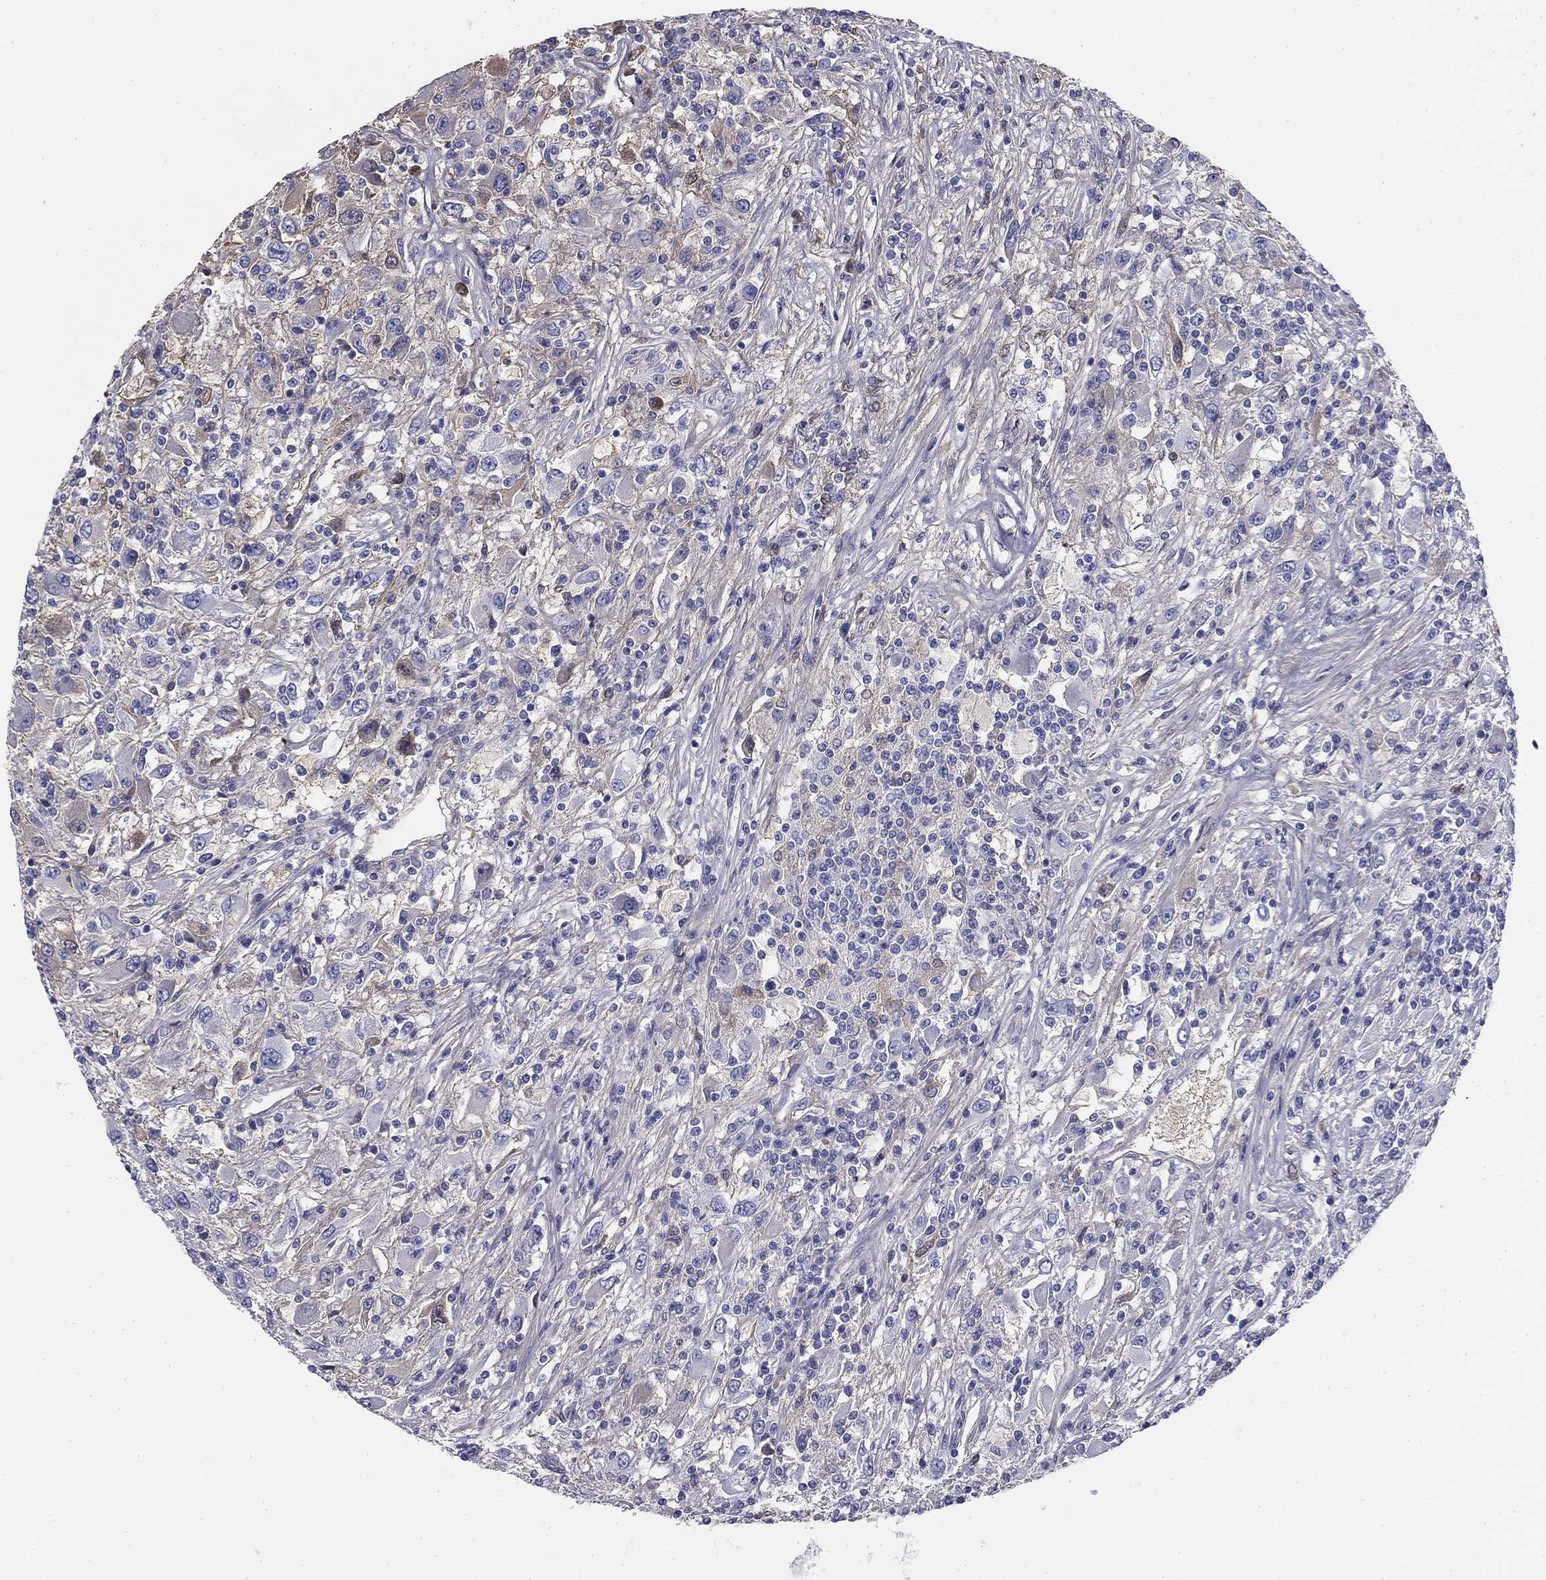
{"staining": {"intensity": "weak", "quantity": "<25%", "location": "cytoplasmic/membranous"}, "tissue": "renal cancer", "cell_type": "Tumor cells", "image_type": "cancer", "snomed": [{"axis": "morphology", "description": "Adenocarcinoma, NOS"}, {"axis": "topography", "description": "Kidney"}], "caption": "An immunohistochemistry (IHC) photomicrograph of renal adenocarcinoma is shown. There is no staining in tumor cells of renal adenocarcinoma.", "gene": "CPLX4", "patient": {"sex": "female", "age": 67}}